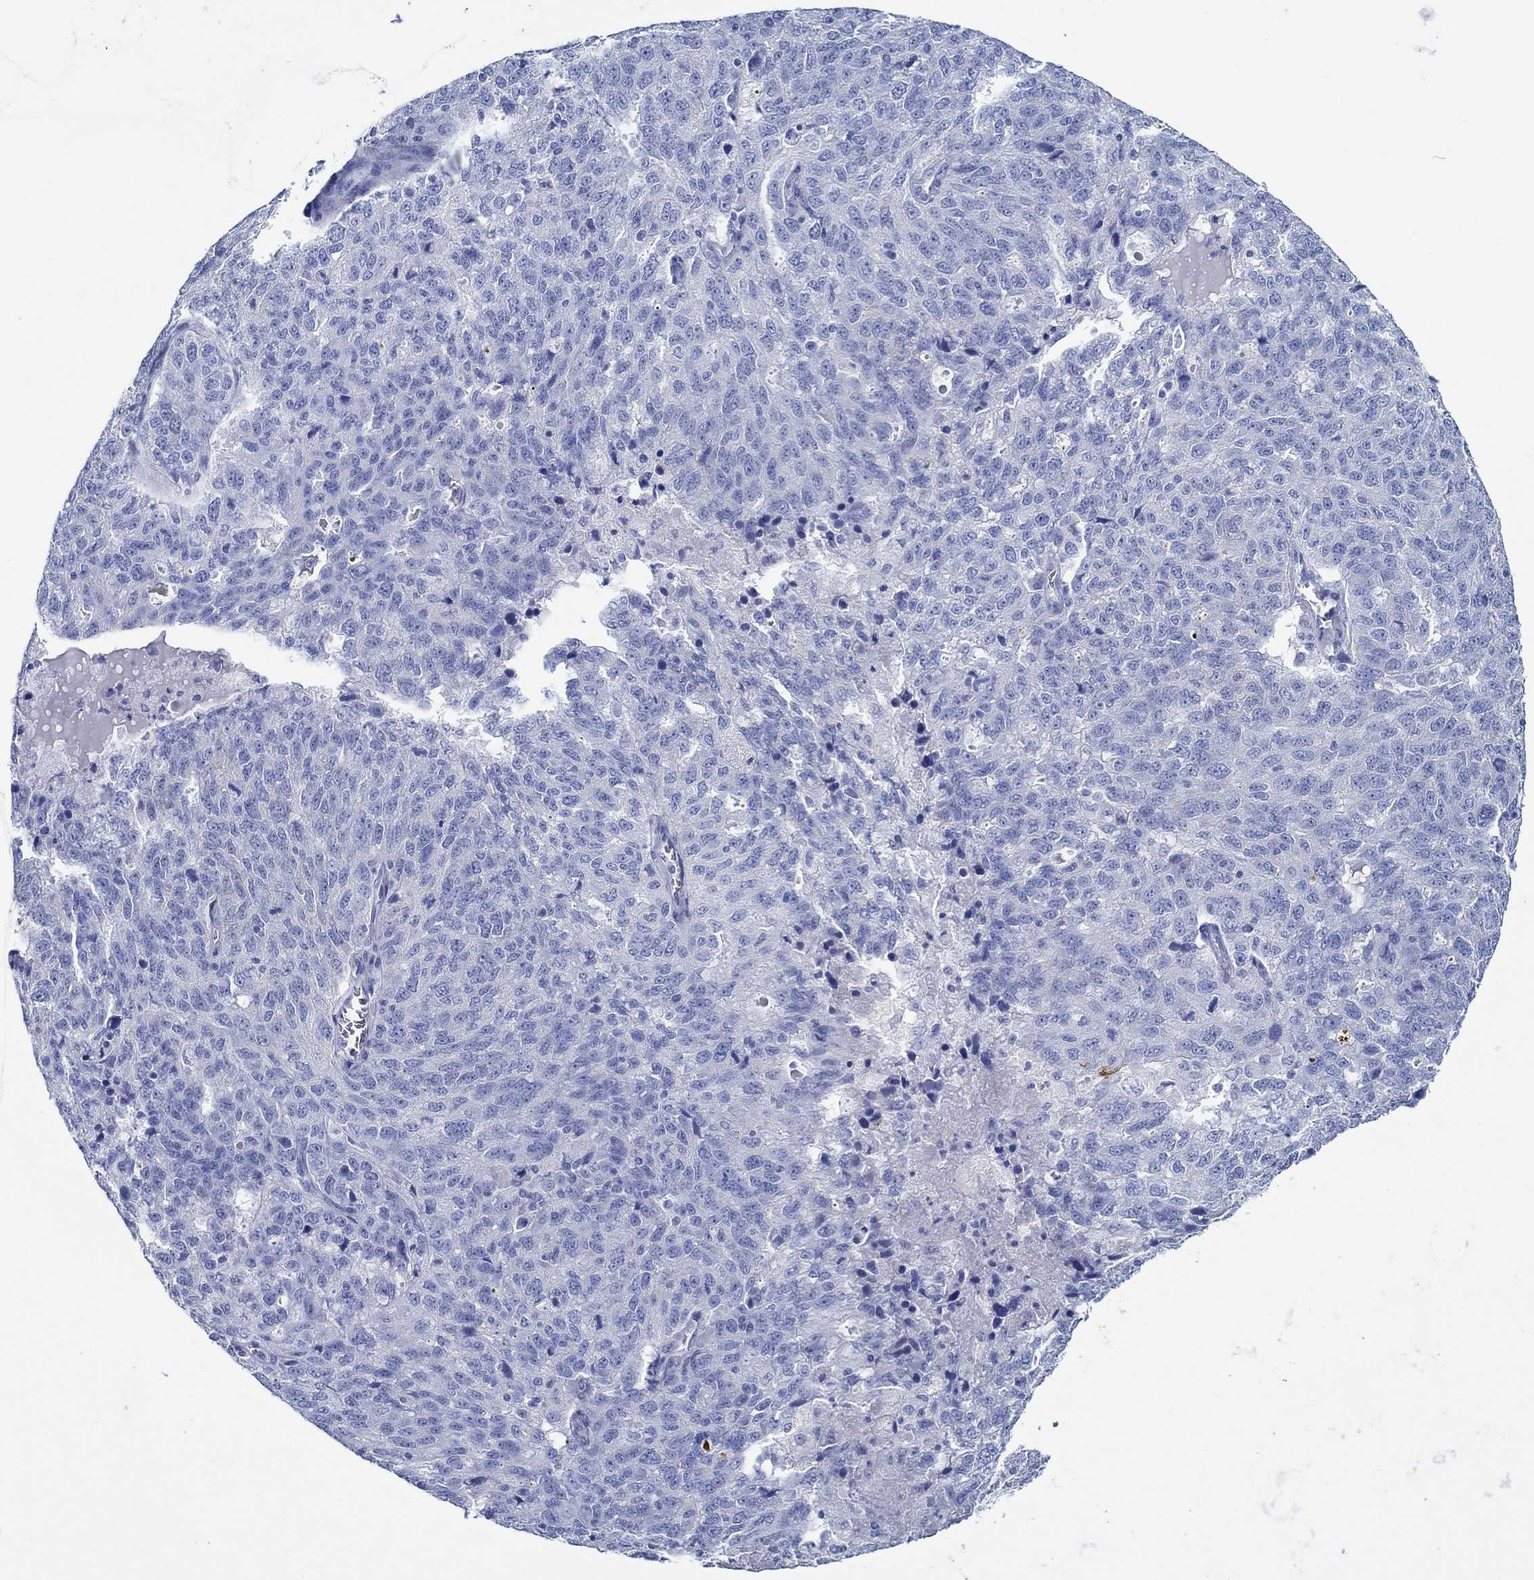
{"staining": {"intensity": "negative", "quantity": "none", "location": "none"}, "tissue": "ovarian cancer", "cell_type": "Tumor cells", "image_type": "cancer", "snomed": [{"axis": "morphology", "description": "Cystadenocarcinoma, serous, NOS"}, {"axis": "topography", "description": "Ovary"}], "caption": "Tumor cells are negative for brown protein staining in ovarian cancer. Brightfield microscopy of immunohistochemistry (IHC) stained with DAB (3,3'-diaminobenzidine) (brown) and hematoxylin (blue), captured at high magnification.", "gene": "IGFBP6", "patient": {"sex": "female", "age": 71}}